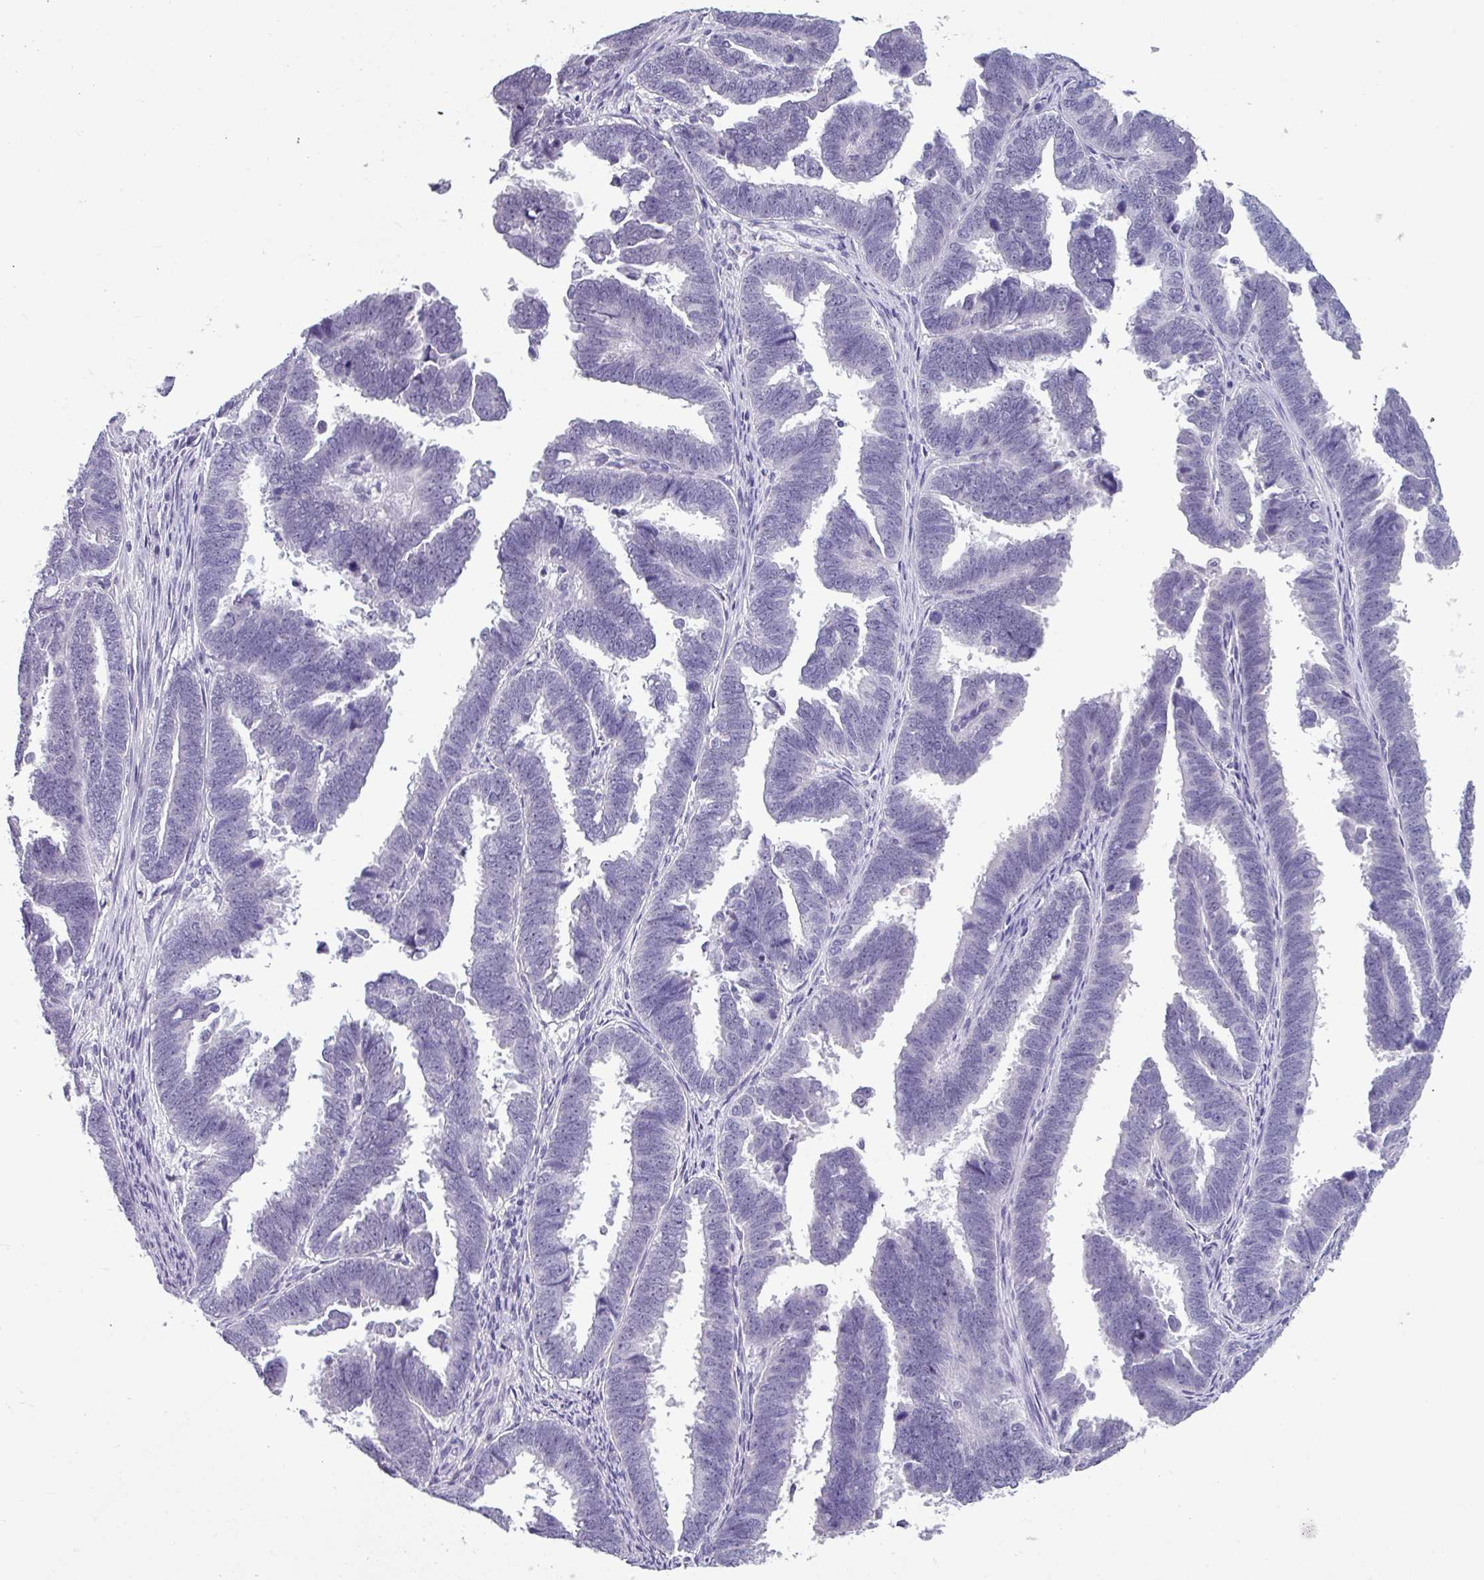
{"staining": {"intensity": "negative", "quantity": "none", "location": "none"}, "tissue": "endometrial cancer", "cell_type": "Tumor cells", "image_type": "cancer", "snomed": [{"axis": "morphology", "description": "Adenocarcinoma, NOS"}, {"axis": "topography", "description": "Endometrium"}], "caption": "Tumor cells are negative for brown protein staining in endometrial adenocarcinoma.", "gene": "SRGAP1", "patient": {"sex": "female", "age": 75}}